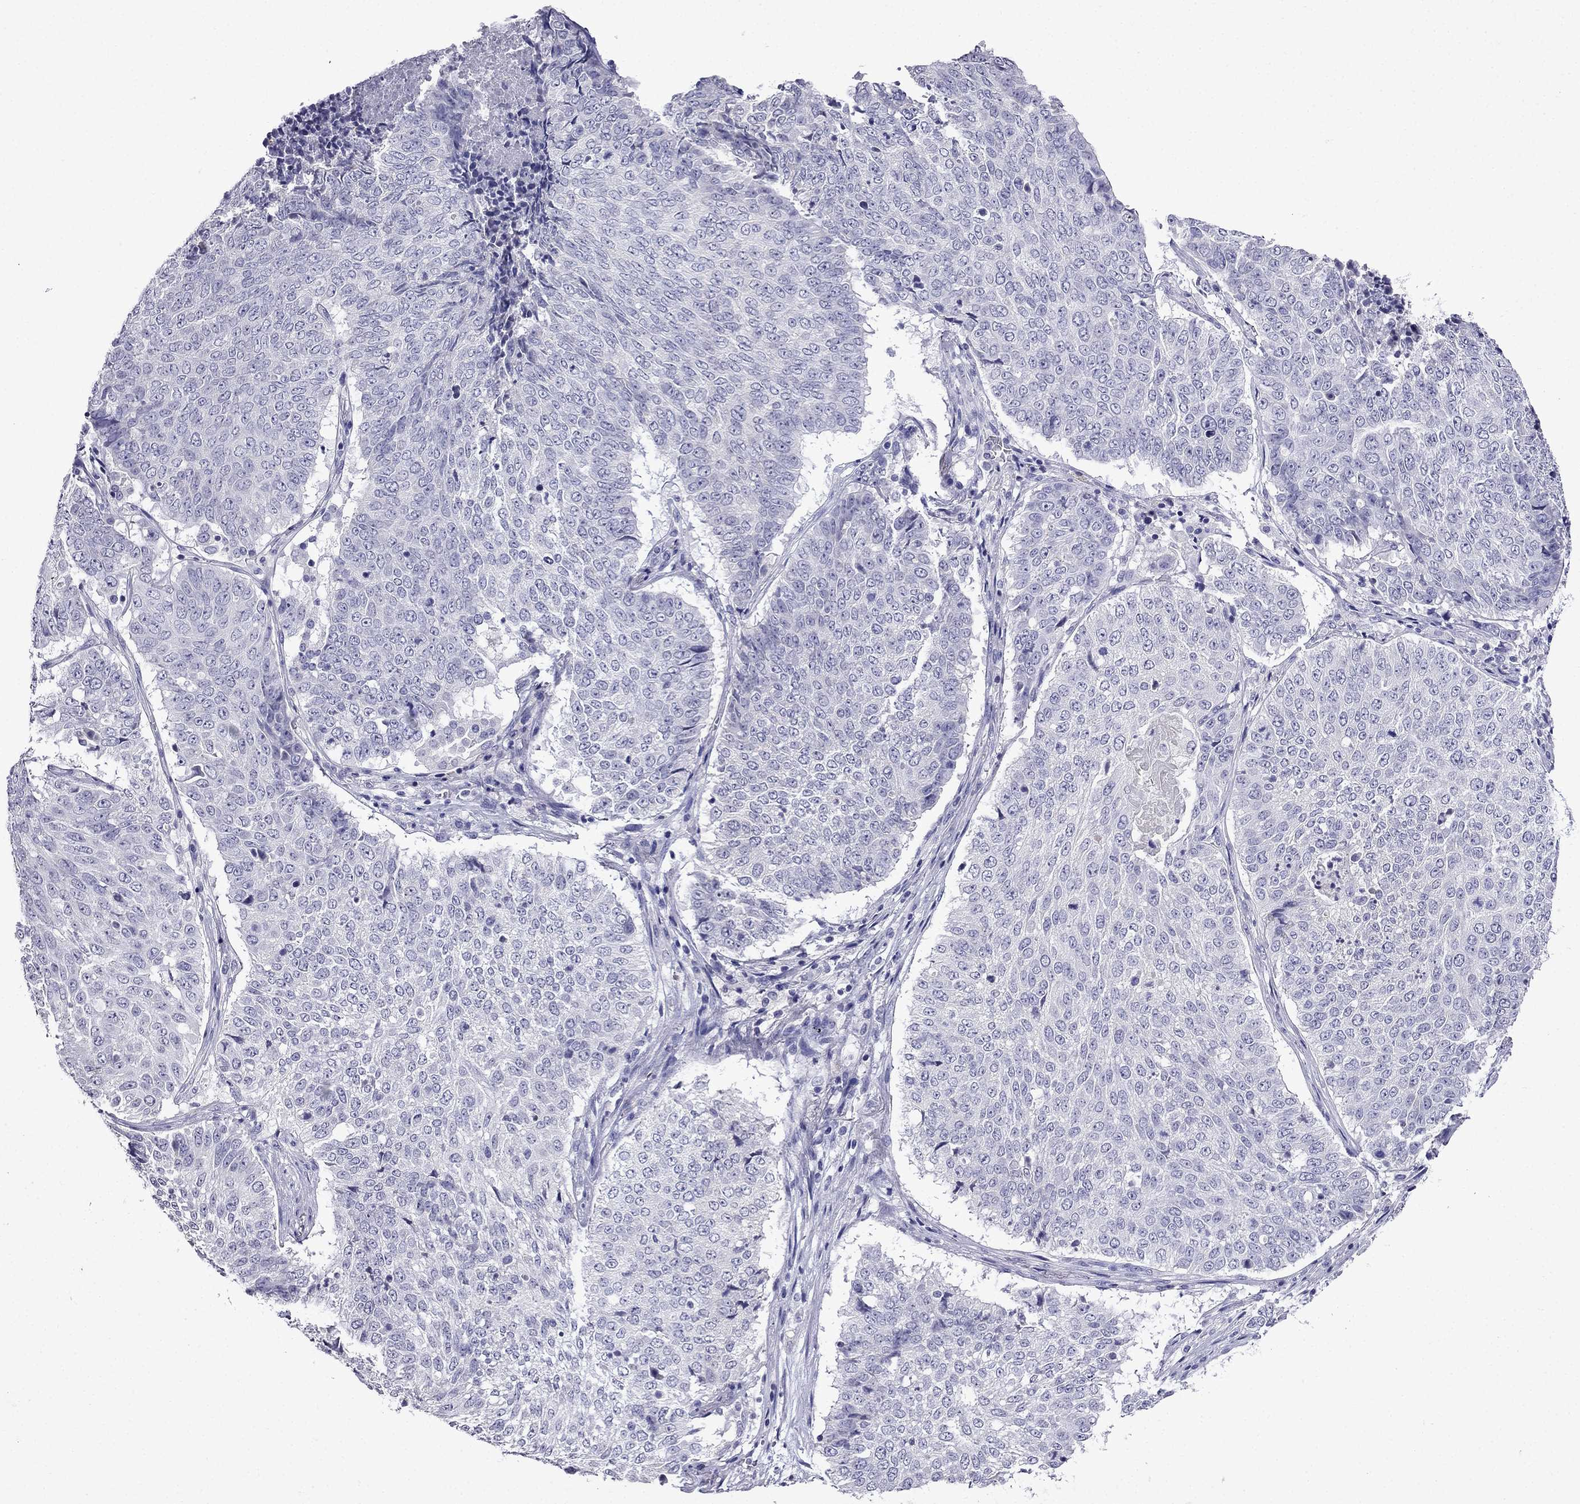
{"staining": {"intensity": "negative", "quantity": "none", "location": "none"}, "tissue": "lung cancer", "cell_type": "Tumor cells", "image_type": "cancer", "snomed": [{"axis": "morphology", "description": "Squamous cell carcinoma, NOS"}, {"axis": "topography", "description": "Lung"}], "caption": "High power microscopy micrograph of an immunohistochemistry micrograph of lung cancer (squamous cell carcinoma), revealing no significant expression in tumor cells.", "gene": "DNAH17", "patient": {"sex": "male", "age": 64}}